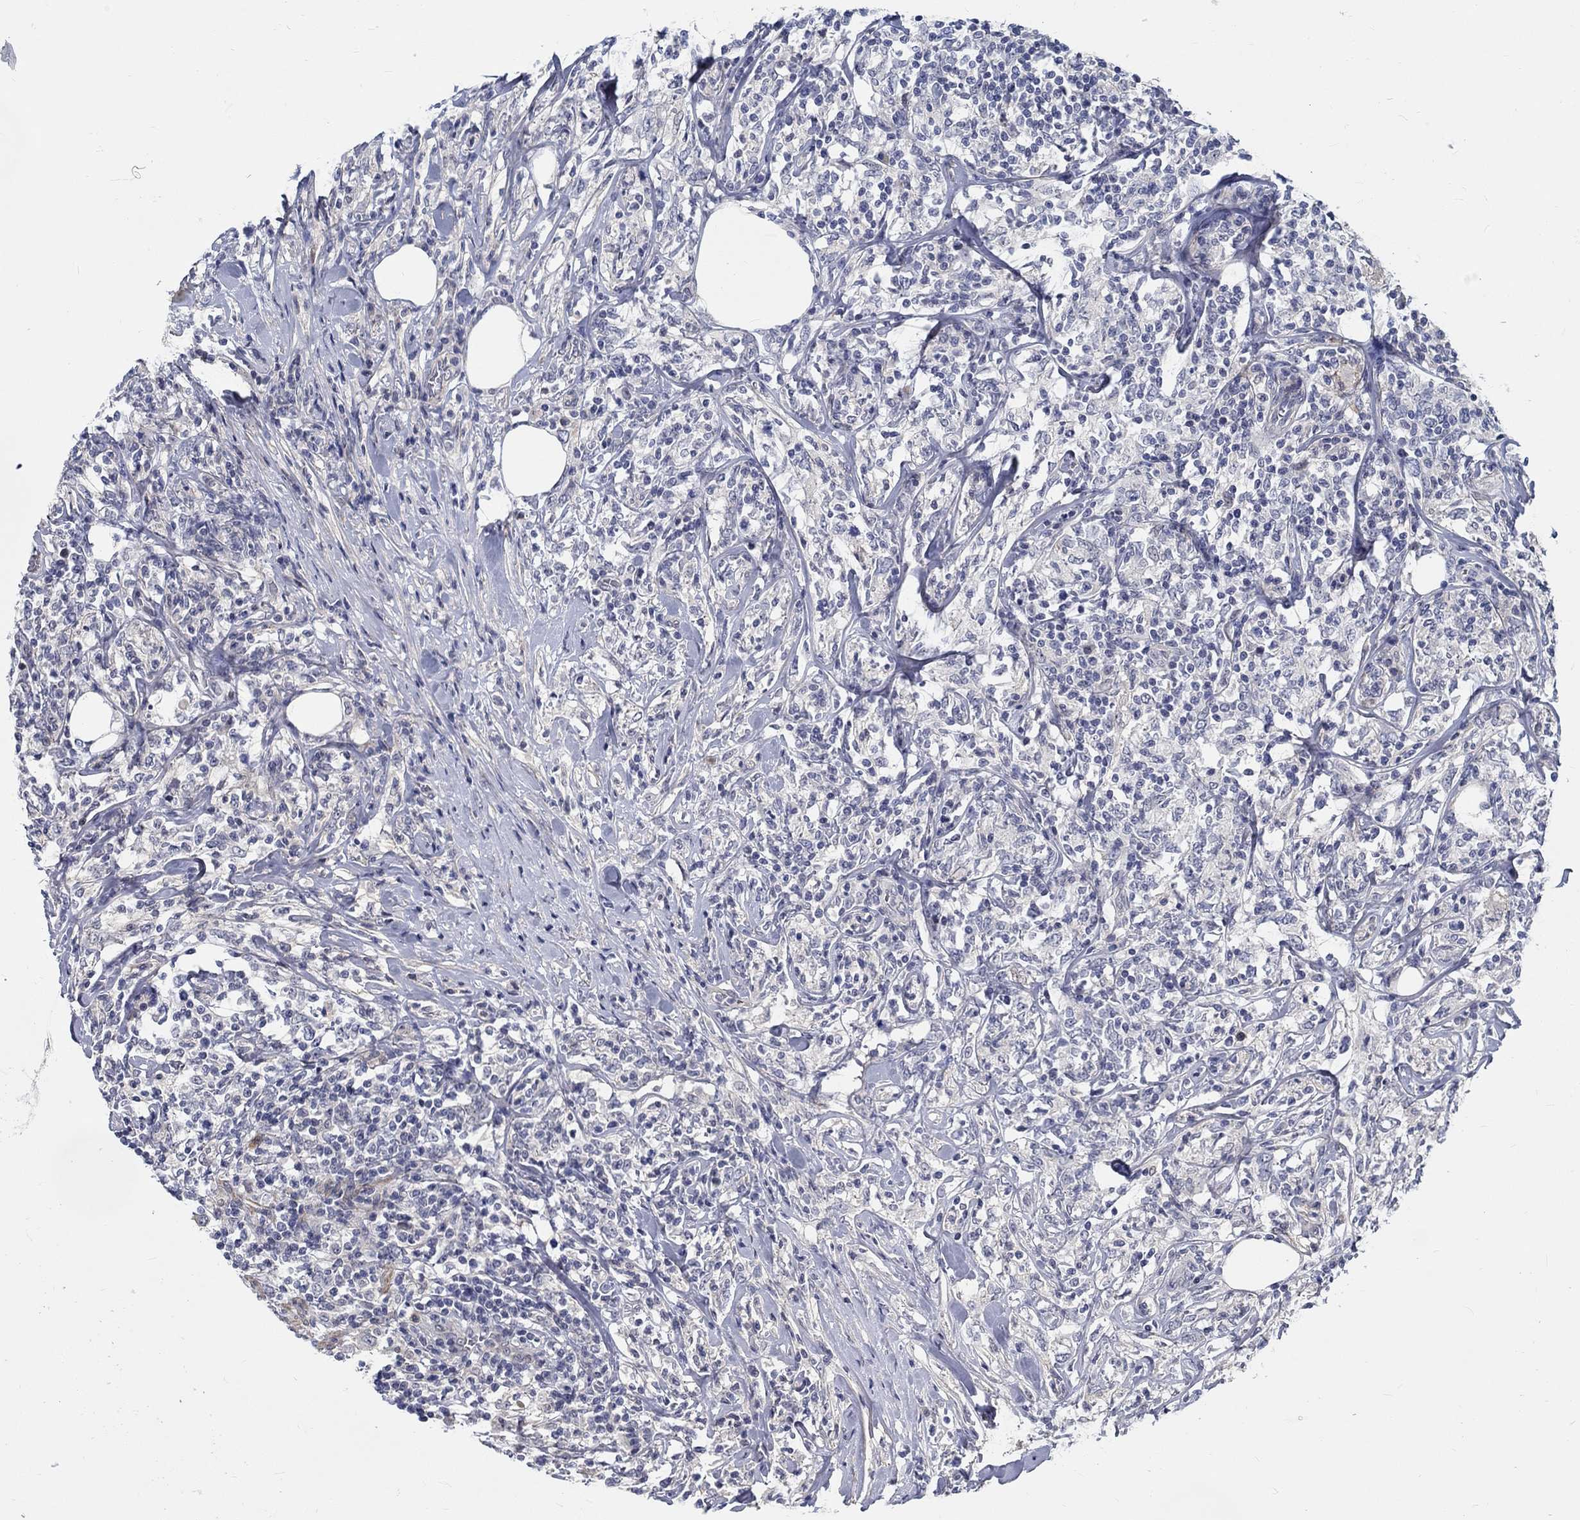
{"staining": {"intensity": "negative", "quantity": "none", "location": "none"}, "tissue": "lymphoma", "cell_type": "Tumor cells", "image_type": "cancer", "snomed": [{"axis": "morphology", "description": "Malignant lymphoma, non-Hodgkin's type, High grade"}, {"axis": "topography", "description": "Lymph node"}], "caption": "This is an IHC histopathology image of high-grade malignant lymphoma, non-Hodgkin's type. There is no positivity in tumor cells.", "gene": "MYBPC1", "patient": {"sex": "female", "age": 84}}